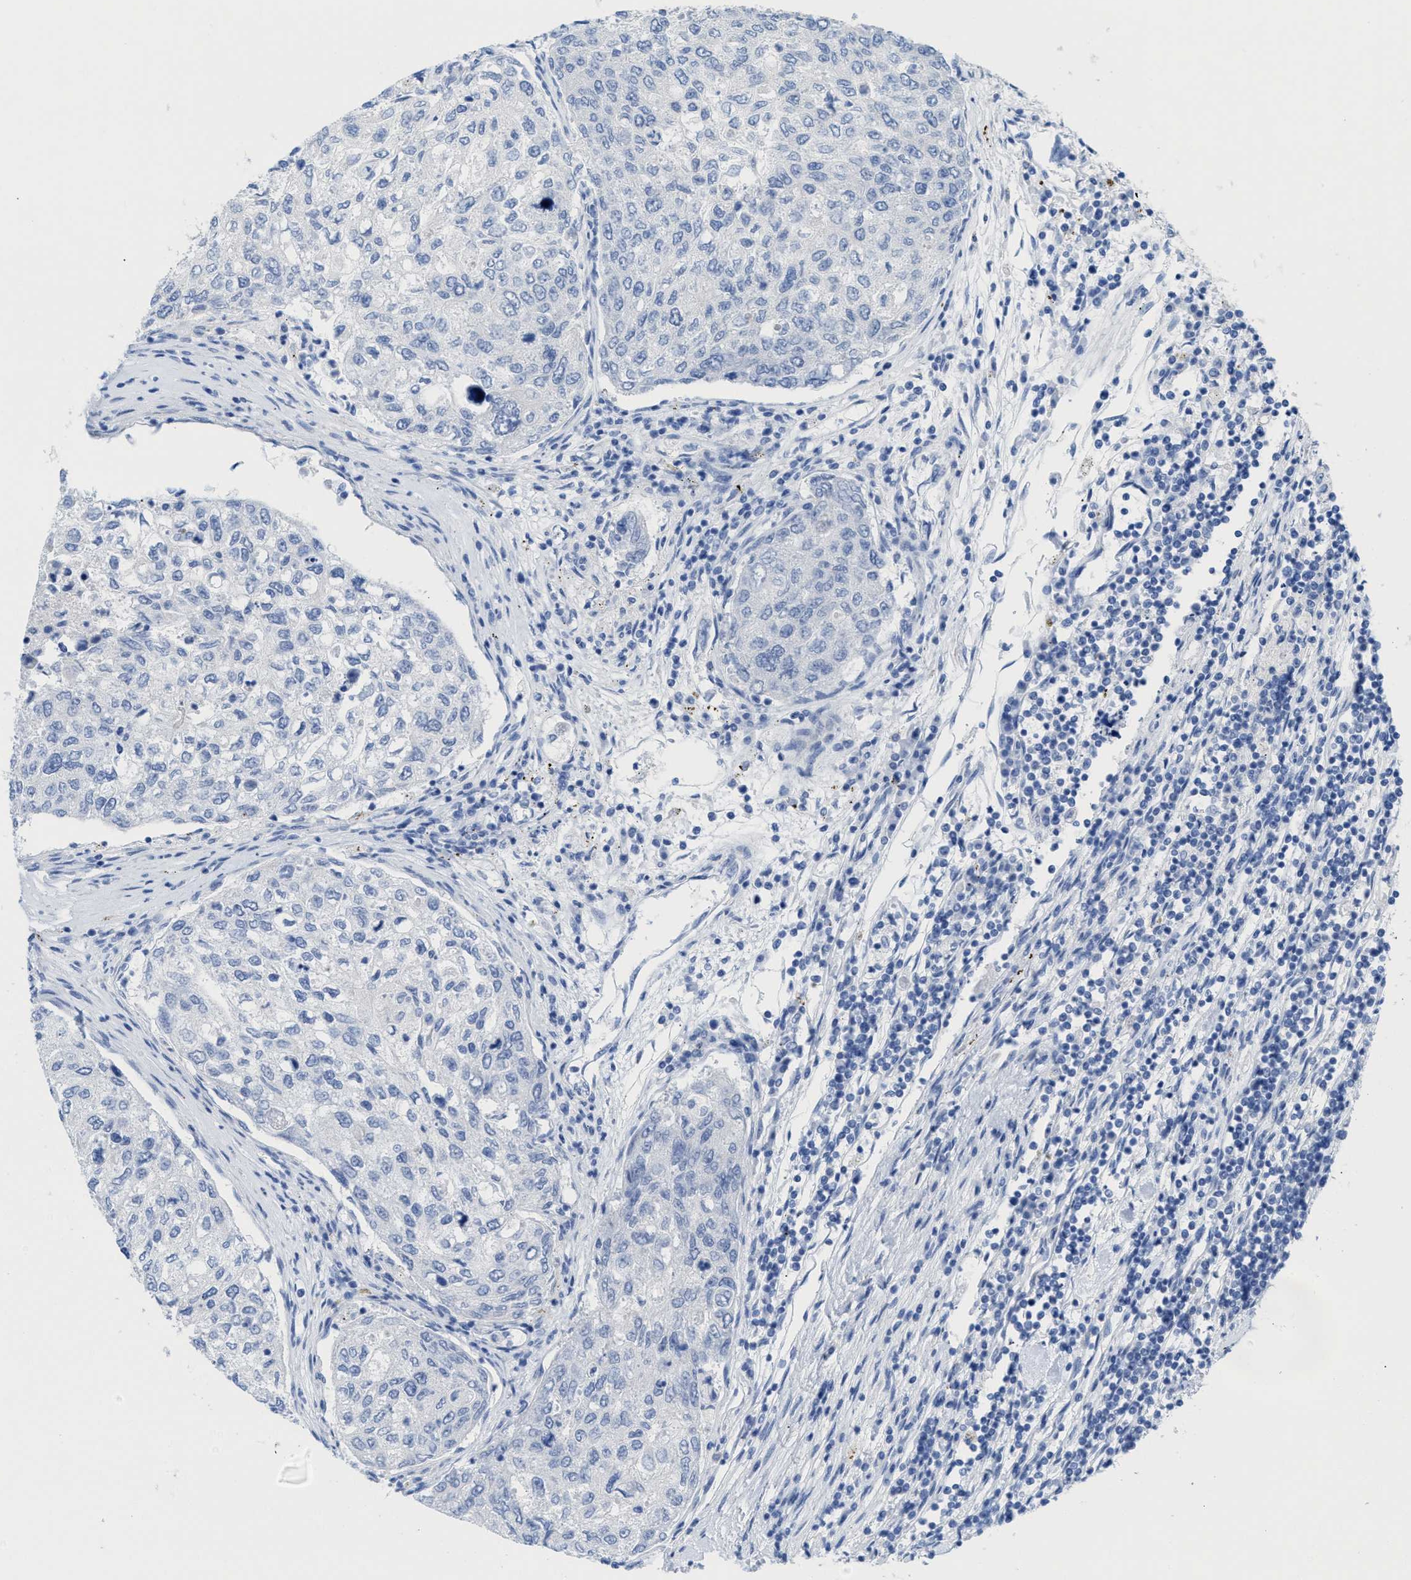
{"staining": {"intensity": "negative", "quantity": "none", "location": "none"}, "tissue": "urothelial cancer", "cell_type": "Tumor cells", "image_type": "cancer", "snomed": [{"axis": "morphology", "description": "Urothelial carcinoma, High grade"}, {"axis": "topography", "description": "Lymph node"}, {"axis": "topography", "description": "Urinary bladder"}], "caption": "High power microscopy micrograph of an immunohistochemistry (IHC) photomicrograph of high-grade urothelial carcinoma, revealing no significant expression in tumor cells.", "gene": "ANKFN1", "patient": {"sex": "male", "age": 51}}